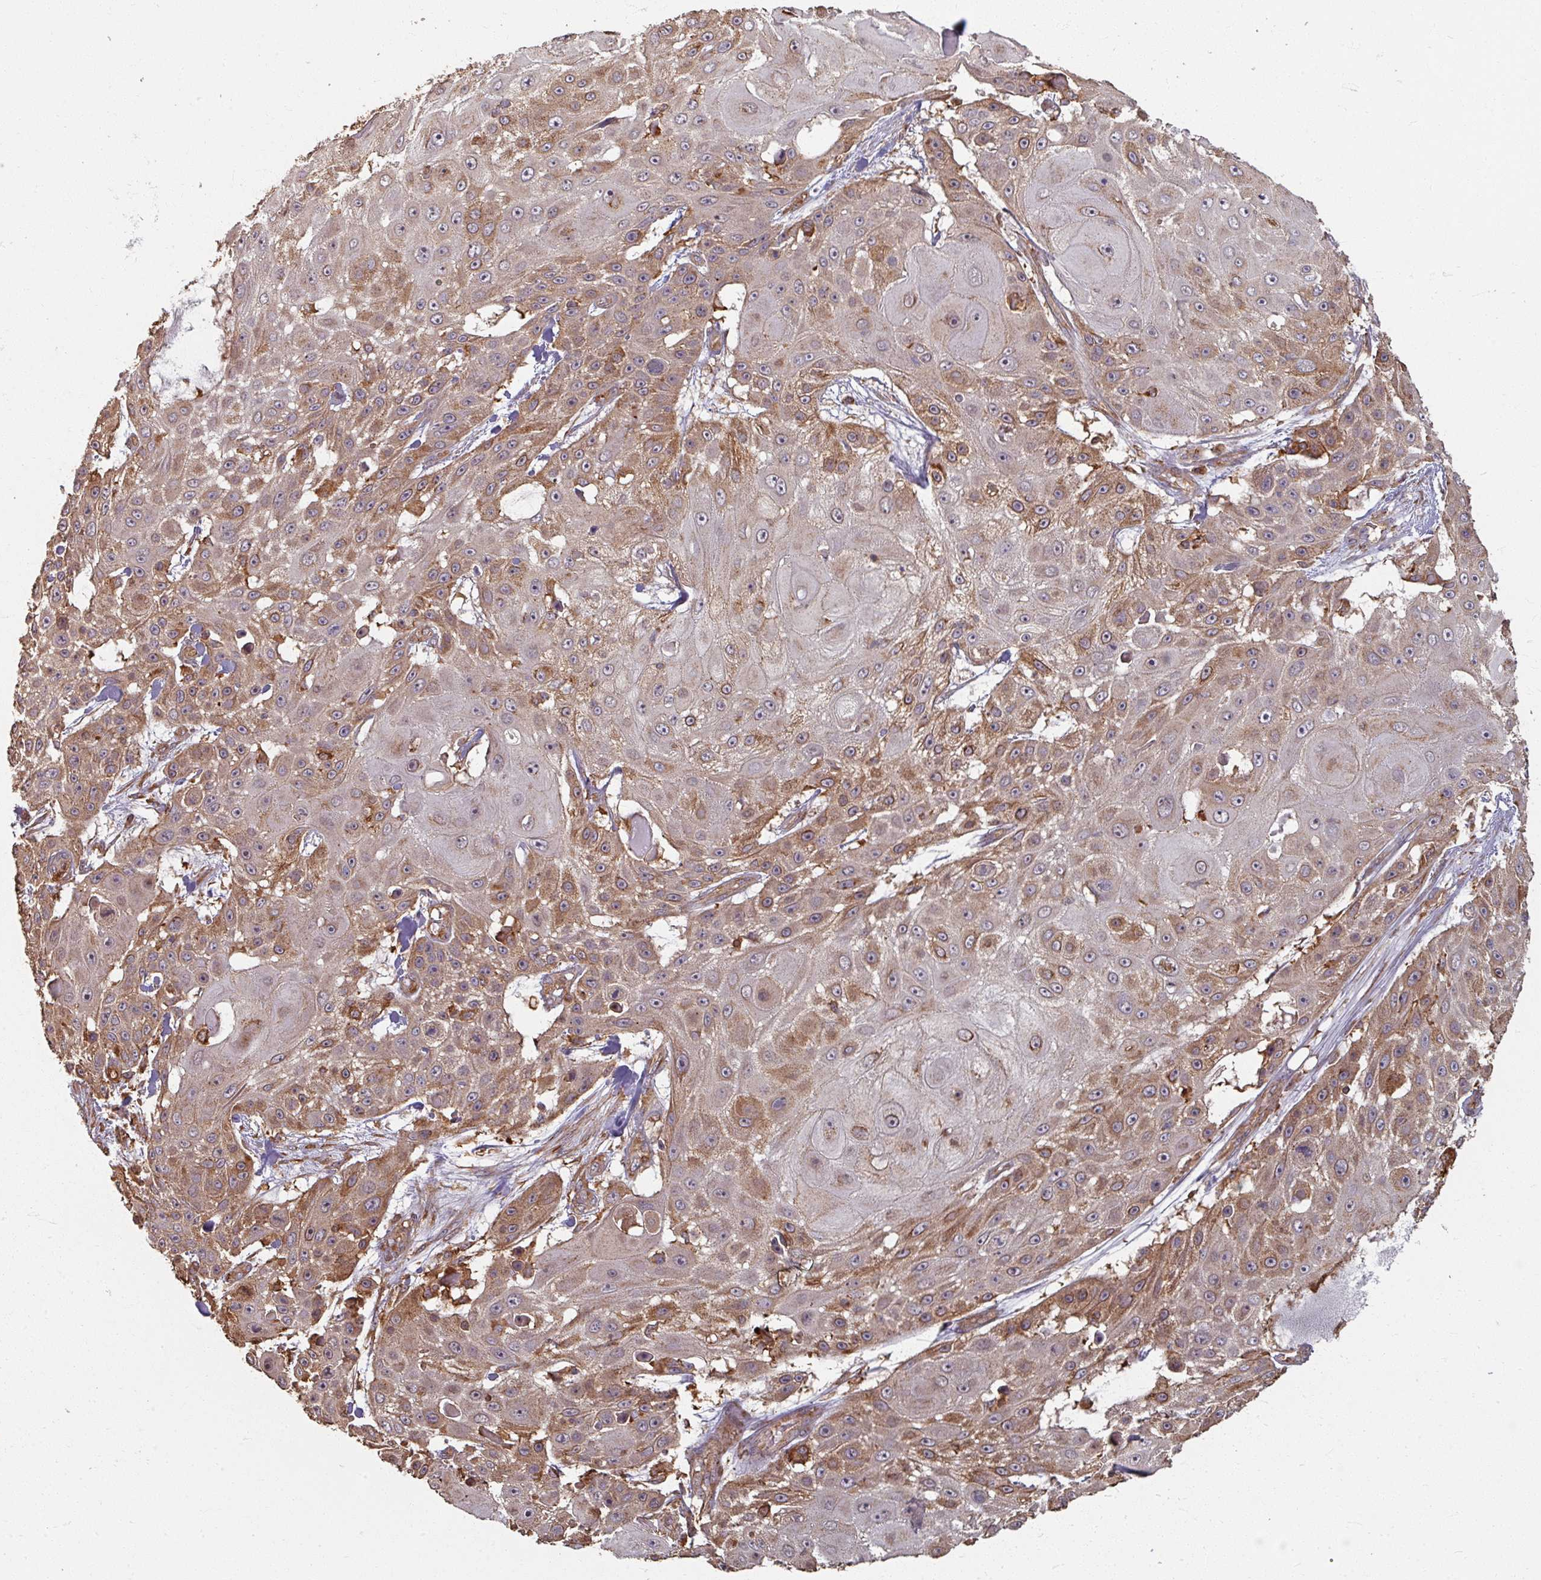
{"staining": {"intensity": "moderate", "quantity": ">75%", "location": "cytoplasmic/membranous"}, "tissue": "skin cancer", "cell_type": "Tumor cells", "image_type": "cancer", "snomed": [{"axis": "morphology", "description": "Squamous cell carcinoma, NOS"}, {"axis": "topography", "description": "Skin"}], "caption": "This histopathology image exhibits immunohistochemistry (IHC) staining of human skin cancer (squamous cell carcinoma), with medium moderate cytoplasmic/membranous staining in approximately >75% of tumor cells.", "gene": "CCDC68", "patient": {"sex": "female", "age": 86}}